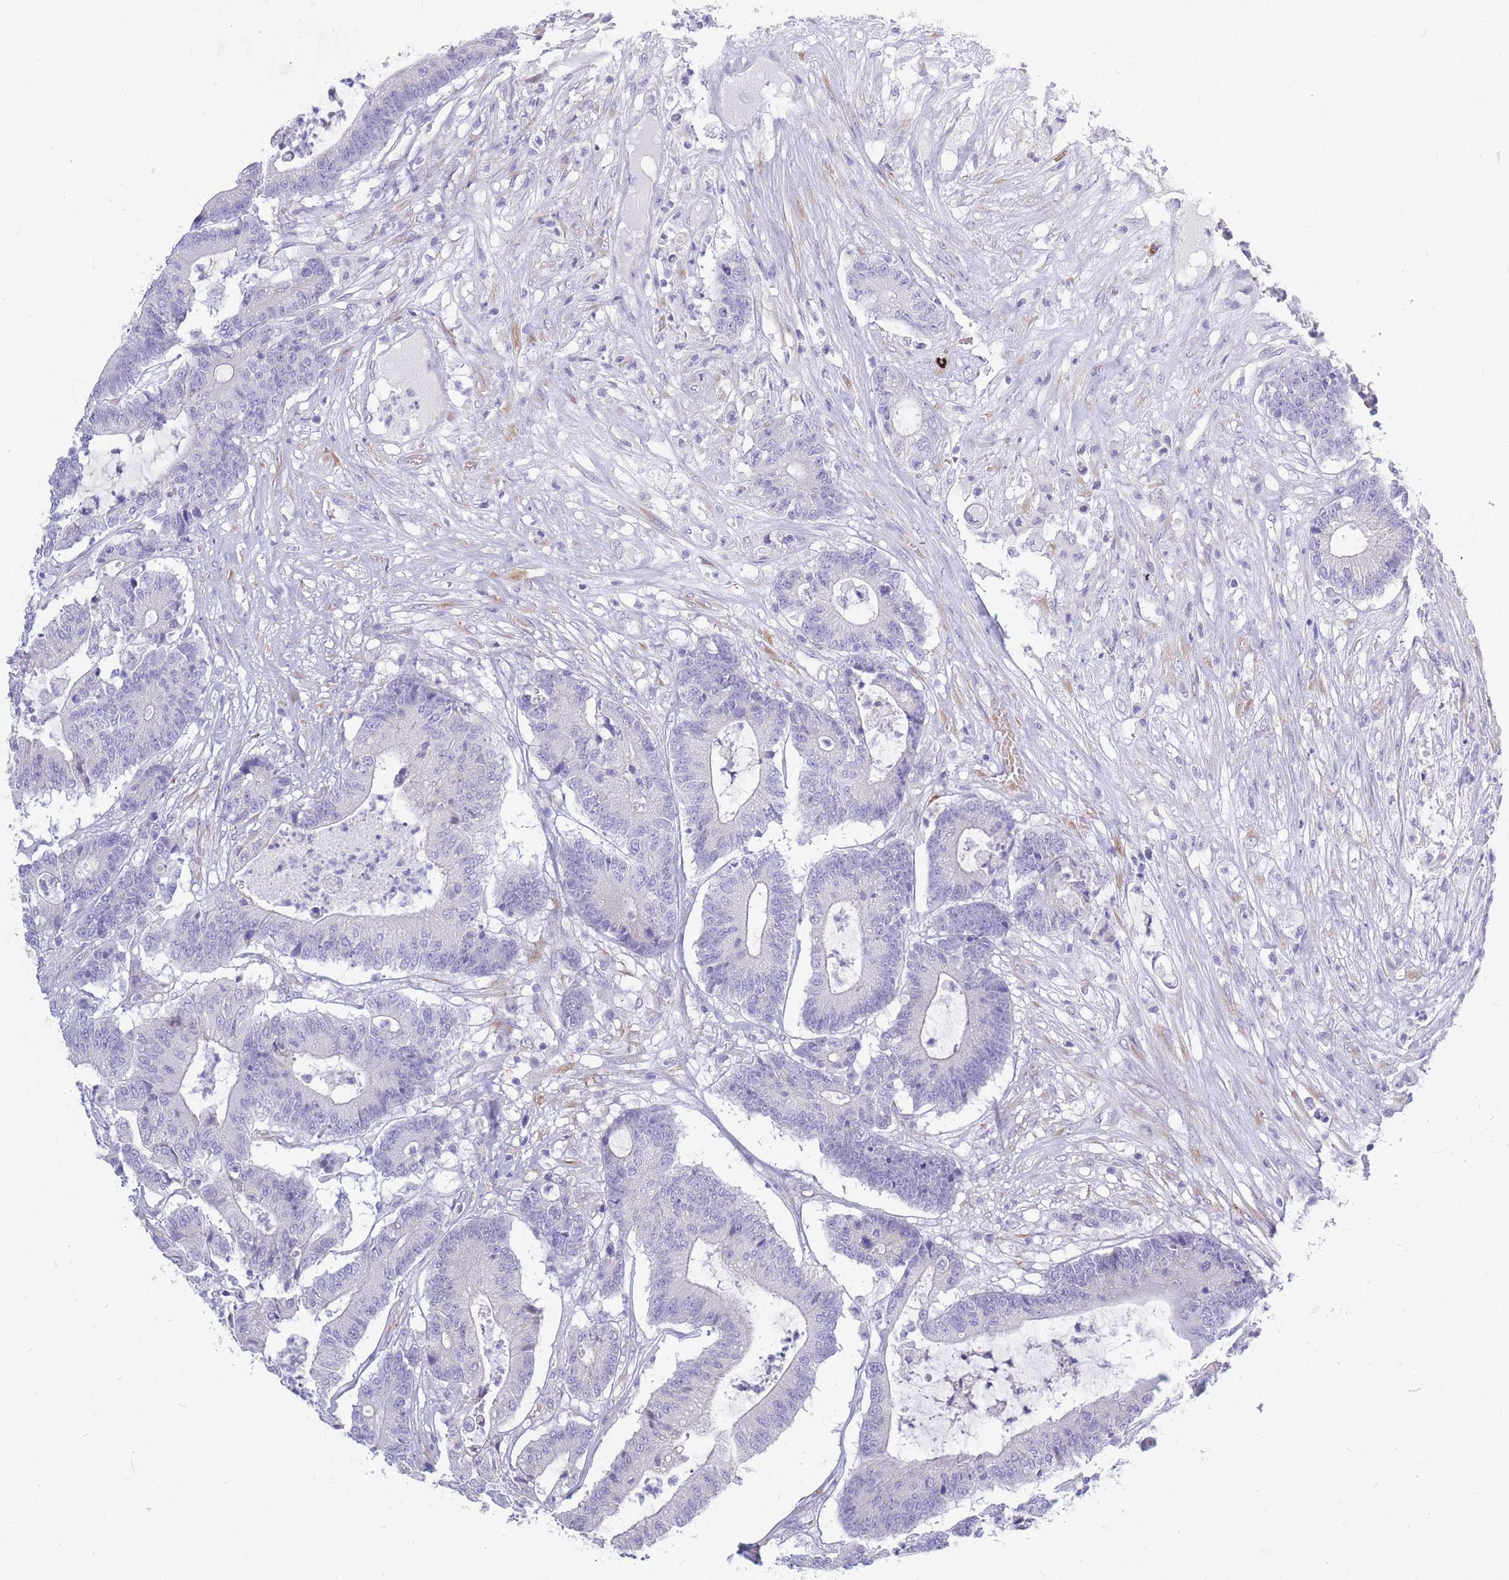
{"staining": {"intensity": "negative", "quantity": "none", "location": "none"}, "tissue": "colorectal cancer", "cell_type": "Tumor cells", "image_type": "cancer", "snomed": [{"axis": "morphology", "description": "Adenocarcinoma, NOS"}, {"axis": "topography", "description": "Colon"}], "caption": "Tumor cells are negative for protein expression in human colorectal cancer (adenocarcinoma).", "gene": "TPSD1", "patient": {"sex": "female", "age": 84}}